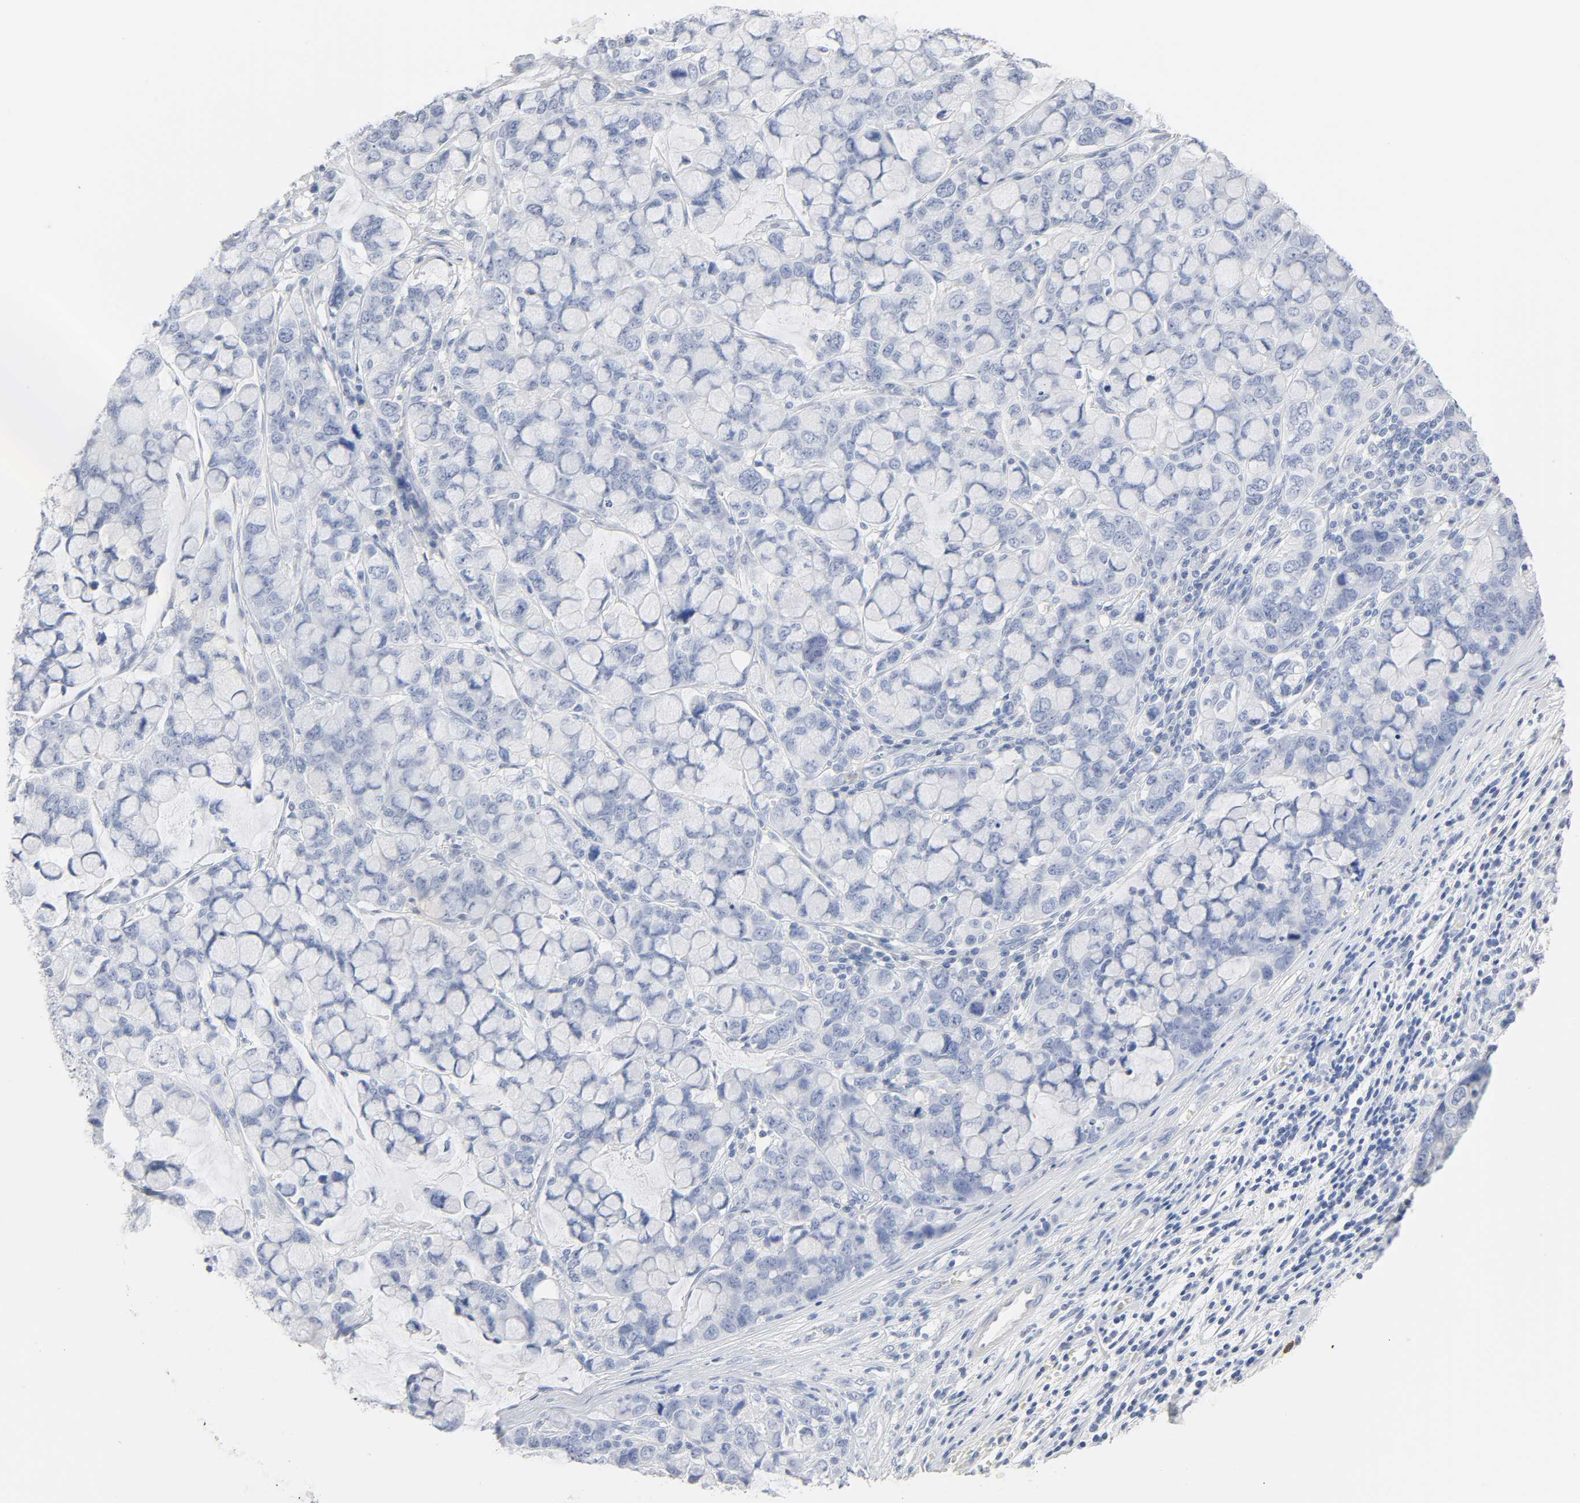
{"staining": {"intensity": "negative", "quantity": "none", "location": "none"}, "tissue": "stomach cancer", "cell_type": "Tumor cells", "image_type": "cancer", "snomed": [{"axis": "morphology", "description": "Adenocarcinoma, NOS"}, {"axis": "topography", "description": "Stomach, lower"}], "caption": "Immunohistochemistry (IHC) of human stomach cancer (adenocarcinoma) exhibits no expression in tumor cells.", "gene": "ACP3", "patient": {"sex": "male", "age": 84}}